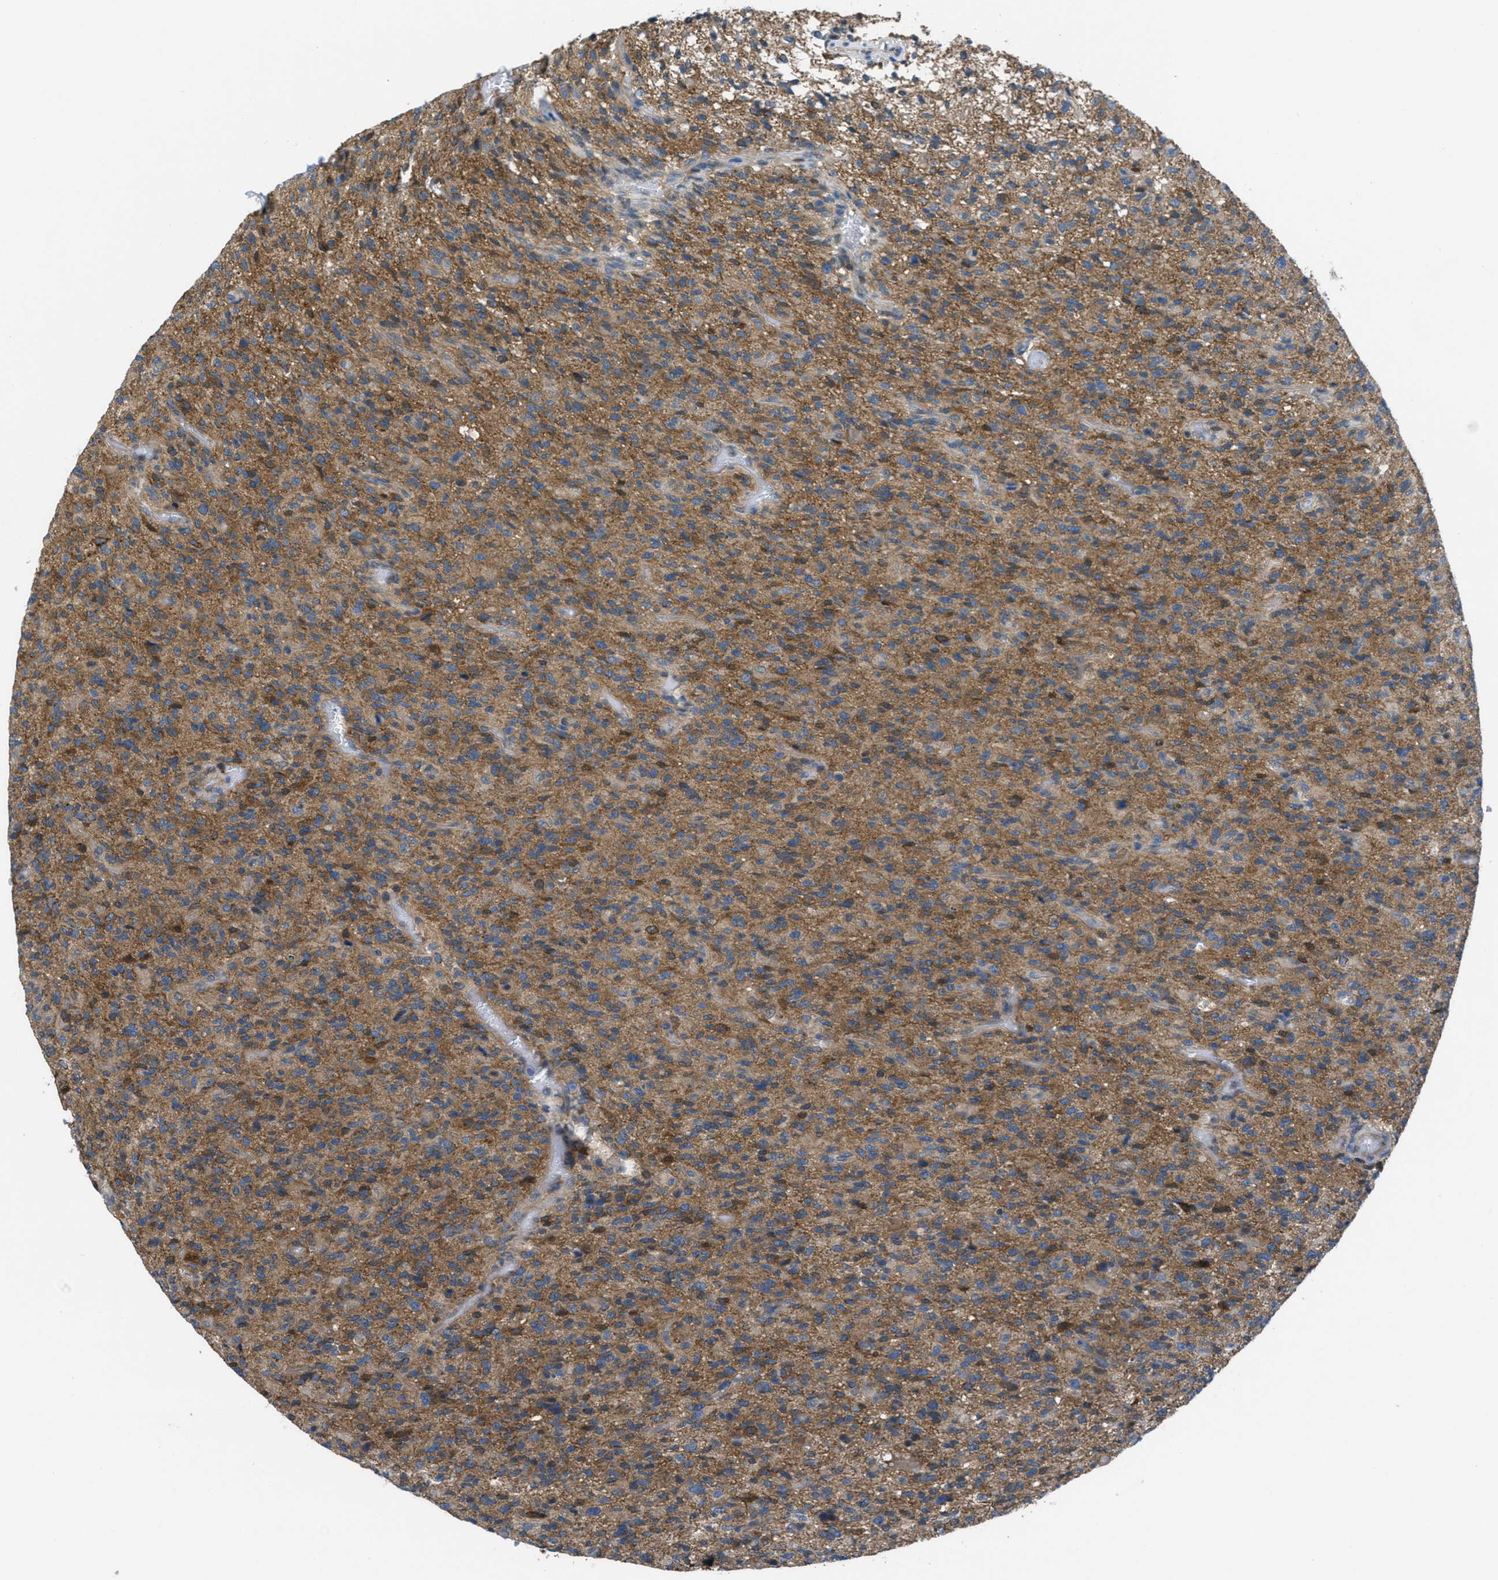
{"staining": {"intensity": "moderate", "quantity": ">75%", "location": "cytoplasmic/membranous"}, "tissue": "glioma", "cell_type": "Tumor cells", "image_type": "cancer", "snomed": [{"axis": "morphology", "description": "Glioma, malignant, High grade"}, {"axis": "topography", "description": "Brain"}], "caption": "High-magnification brightfield microscopy of glioma stained with DAB (3,3'-diaminobenzidine) (brown) and counterstained with hematoxylin (blue). tumor cells exhibit moderate cytoplasmic/membranous positivity is identified in approximately>75% of cells.", "gene": "PIP5K1C", "patient": {"sex": "male", "age": 71}}